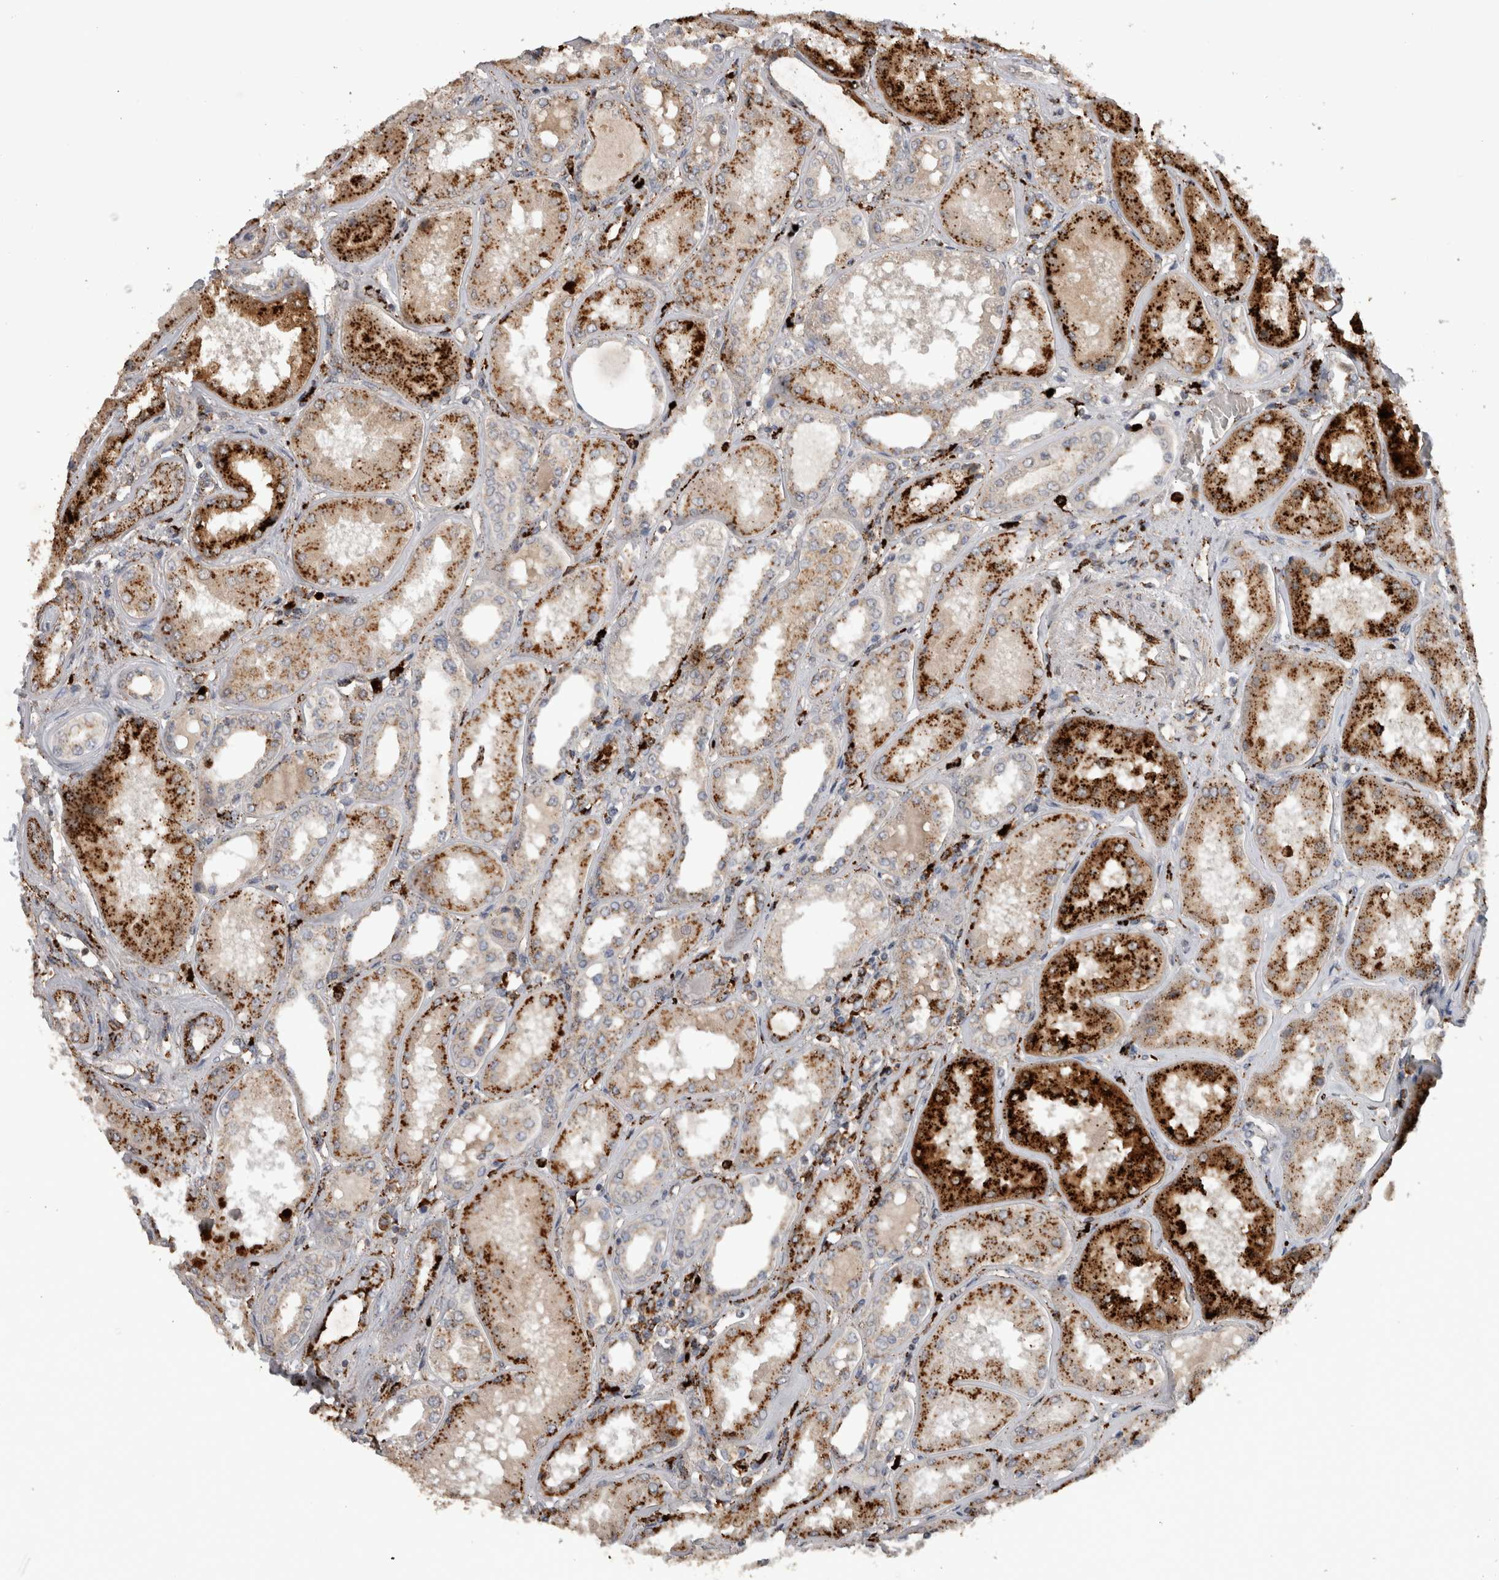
{"staining": {"intensity": "weak", "quantity": "<25%", "location": "cytoplasmic/membranous"}, "tissue": "kidney", "cell_type": "Cells in glomeruli", "image_type": "normal", "snomed": [{"axis": "morphology", "description": "Normal tissue, NOS"}, {"axis": "topography", "description": "Kidney"}], "caption": "This is an IHC image of normal kidney. There is no positivity in cells in glomeruli.", "gene": "CTSZ", "patient": {"sex": "female", "age": 56}}